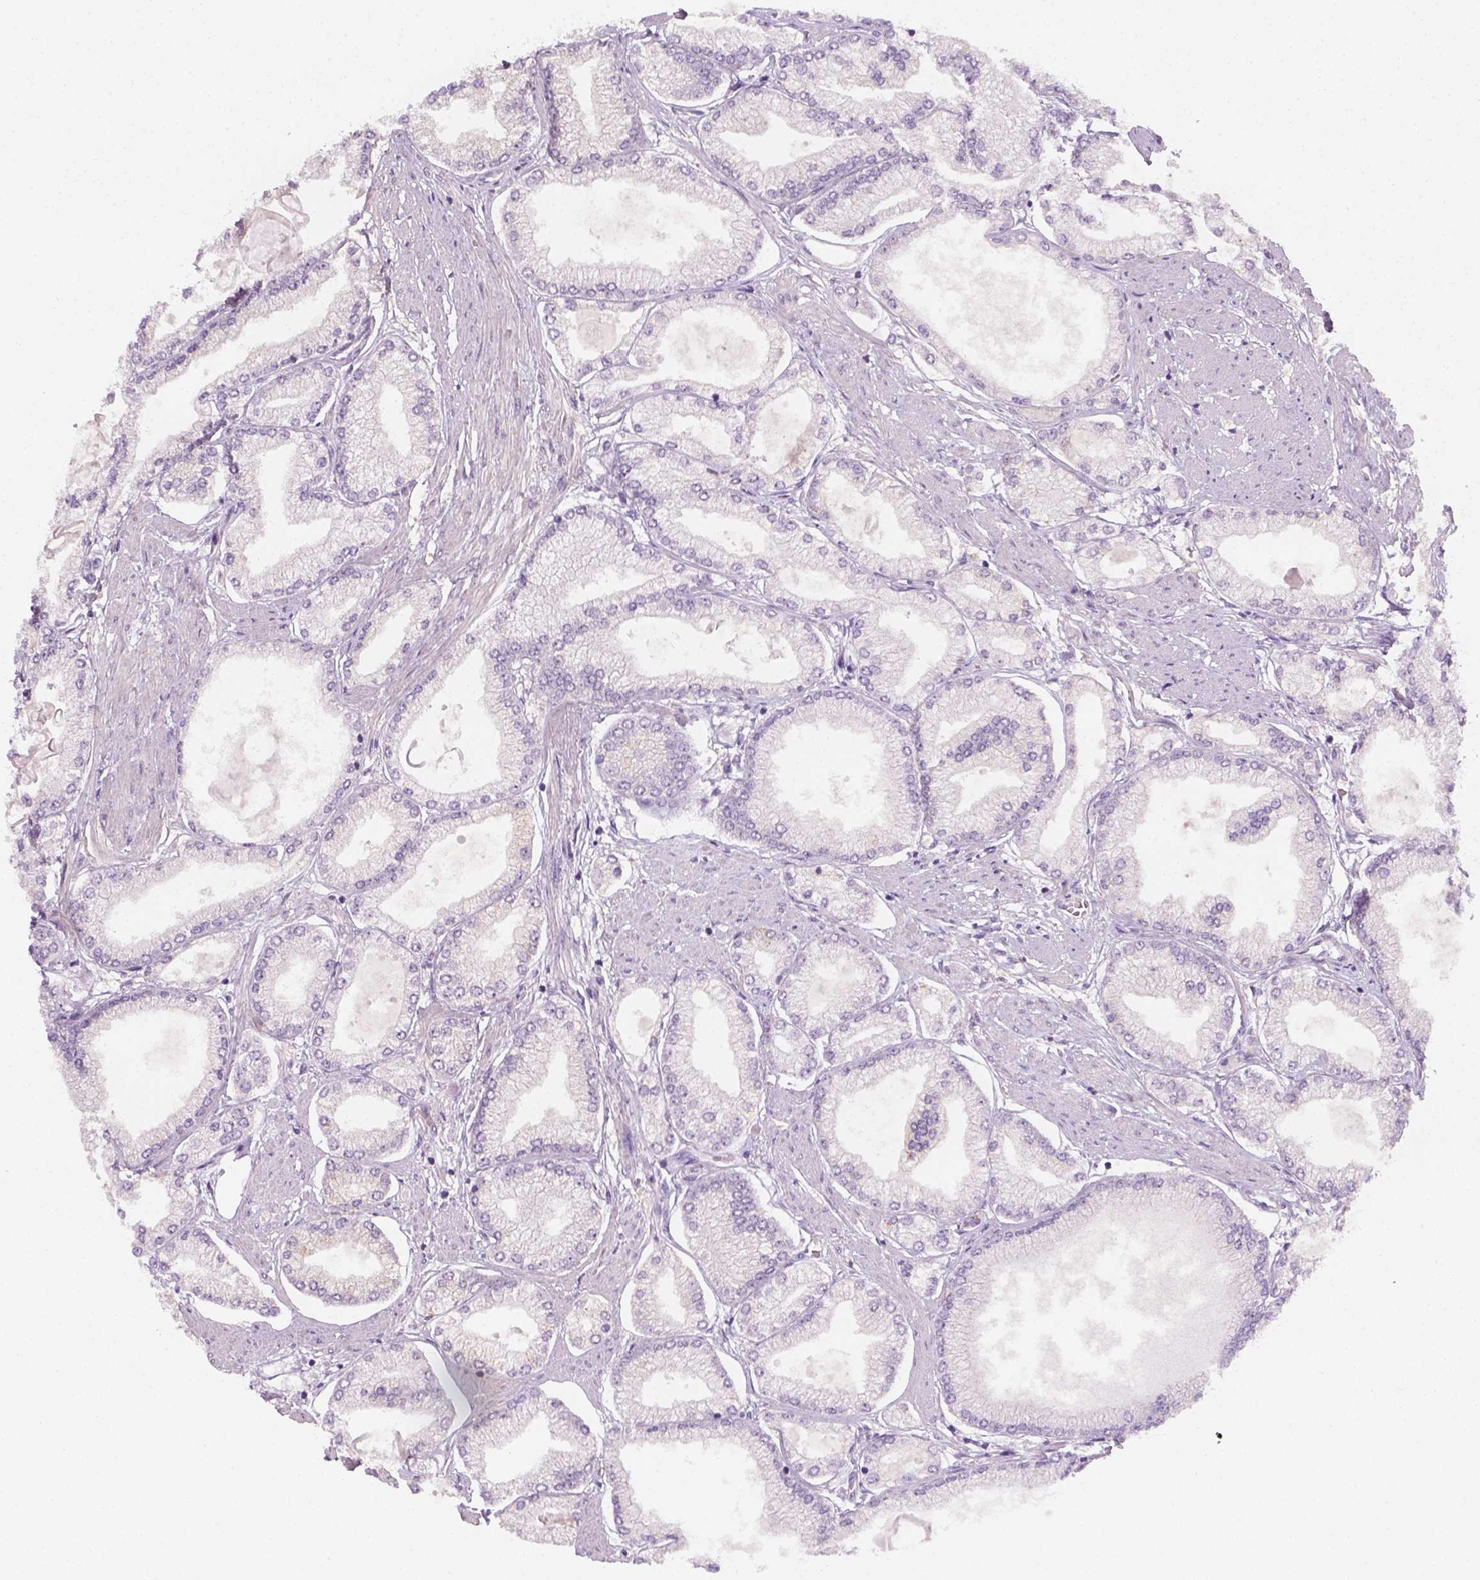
{"staining": {"intensity": "negative", "quantity": "none", "location": "none"}, "tissue": "prostate cancer", "cell_type": "Tumor cells", "image_type": "cancer", "snomed": [{"axis": "morphology", "description": "Adenocarcinoma, High grade"}, {"axis": "topography", "description": "Prostate"}], "caption": "IHC of human prostate high-grade adenocarcinoma displays no expression in tumor cells.", "gene": "FAM163B", "patient": {"sex": "male", "age": 68}}